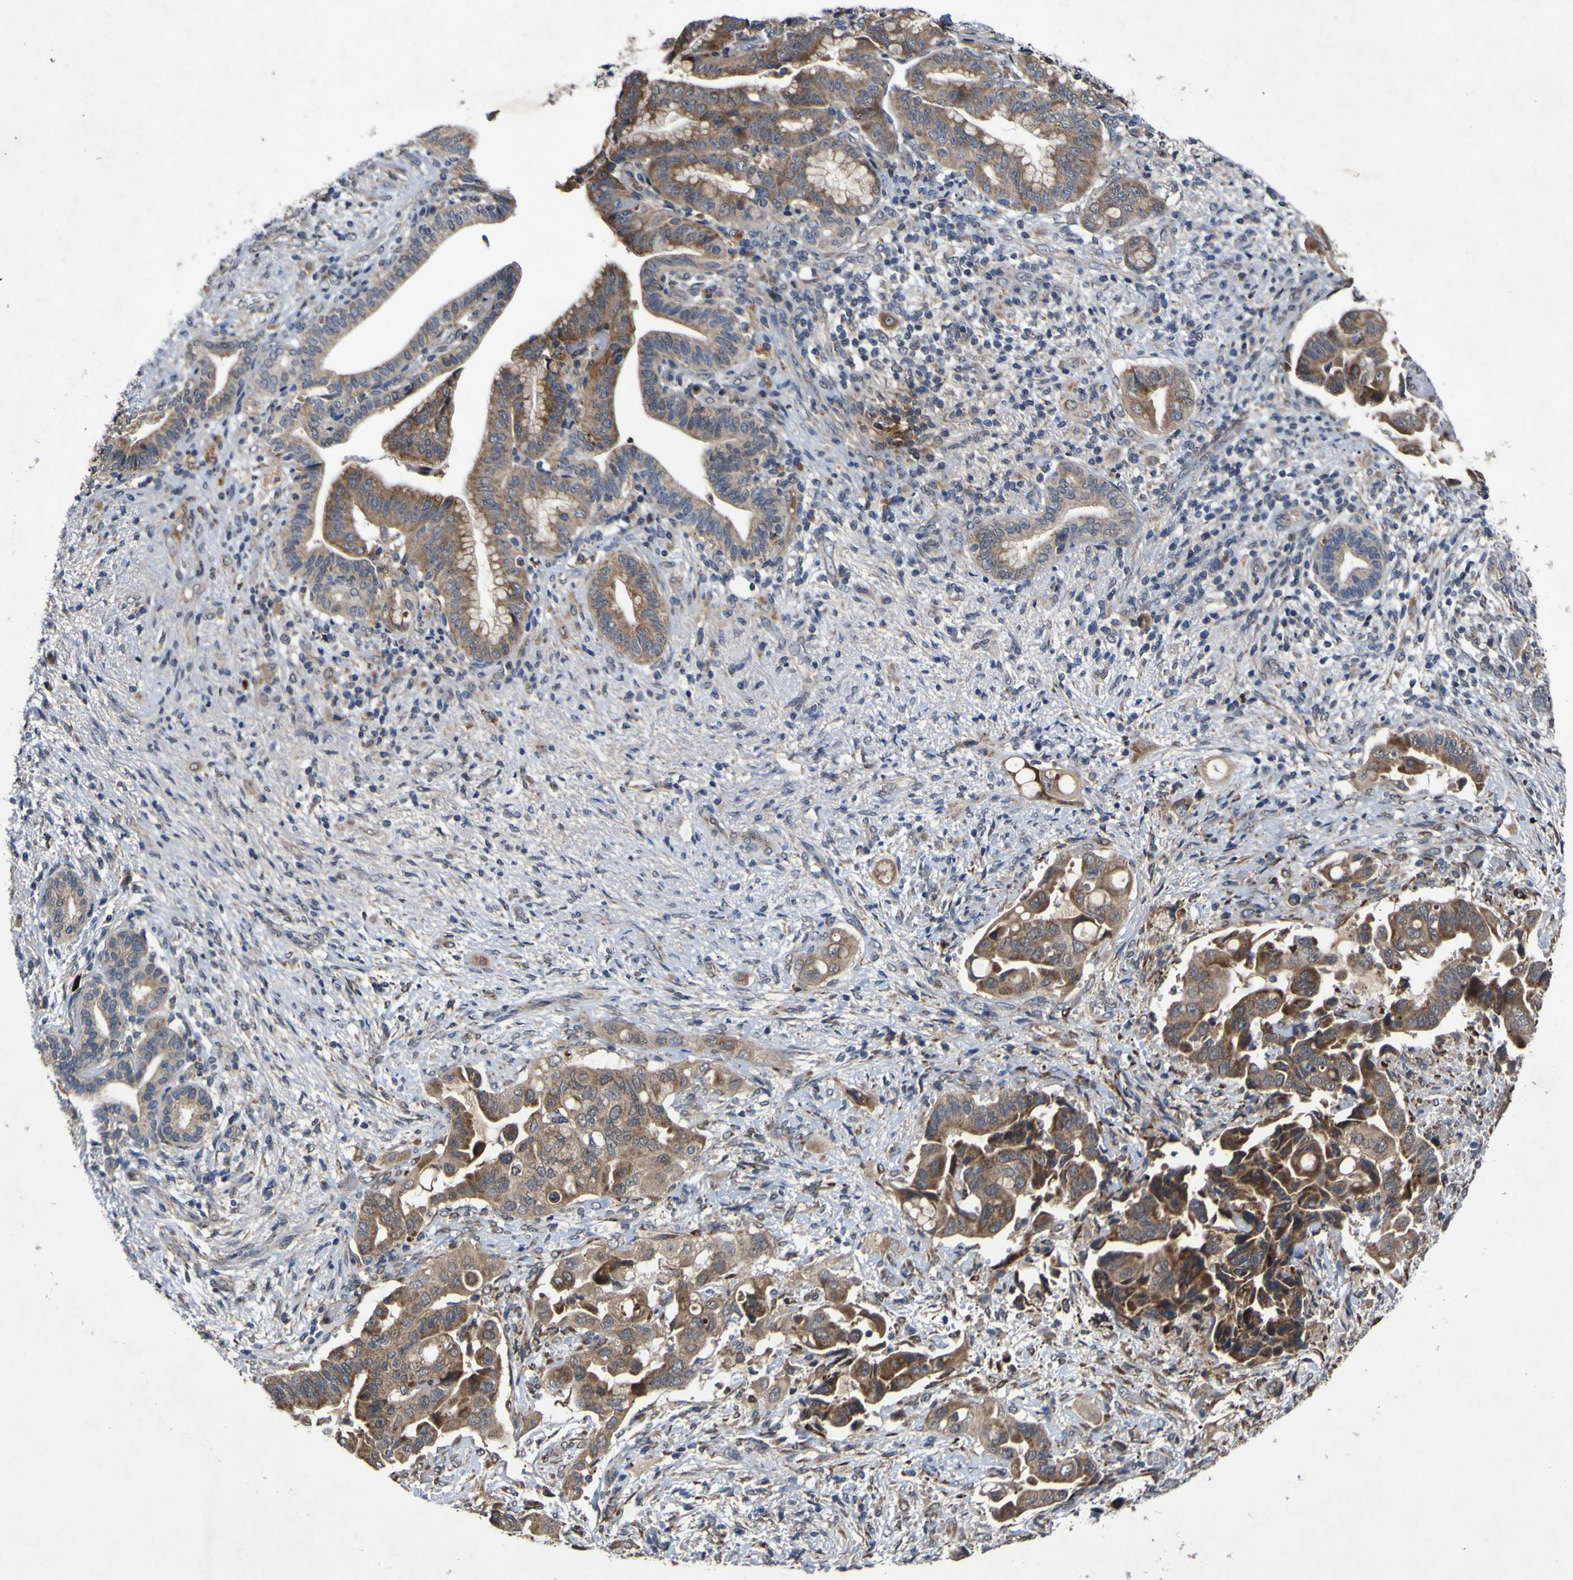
{"staining": {"intensity": "moderate", "quantity": ">75%", "location": "cytoplasmic/membranous"}, "tissue": "liver cancer", "cell_type": "Tumor cells", "image_type": "cancer", "snomed": [{"axis": "morphology", "description": "Cholangiocarcinoma"}, {"axis": "topography", "description": "Liver"}], "caption": "Immunohistochemical staining of human cholangiocarcinoma (liver) displays moderate cytoplasmic/membranous protein expression in approximately >75% of tumor cells.", "gene": "IRAK2", "patient": {"sex": "female", "age": 61}}